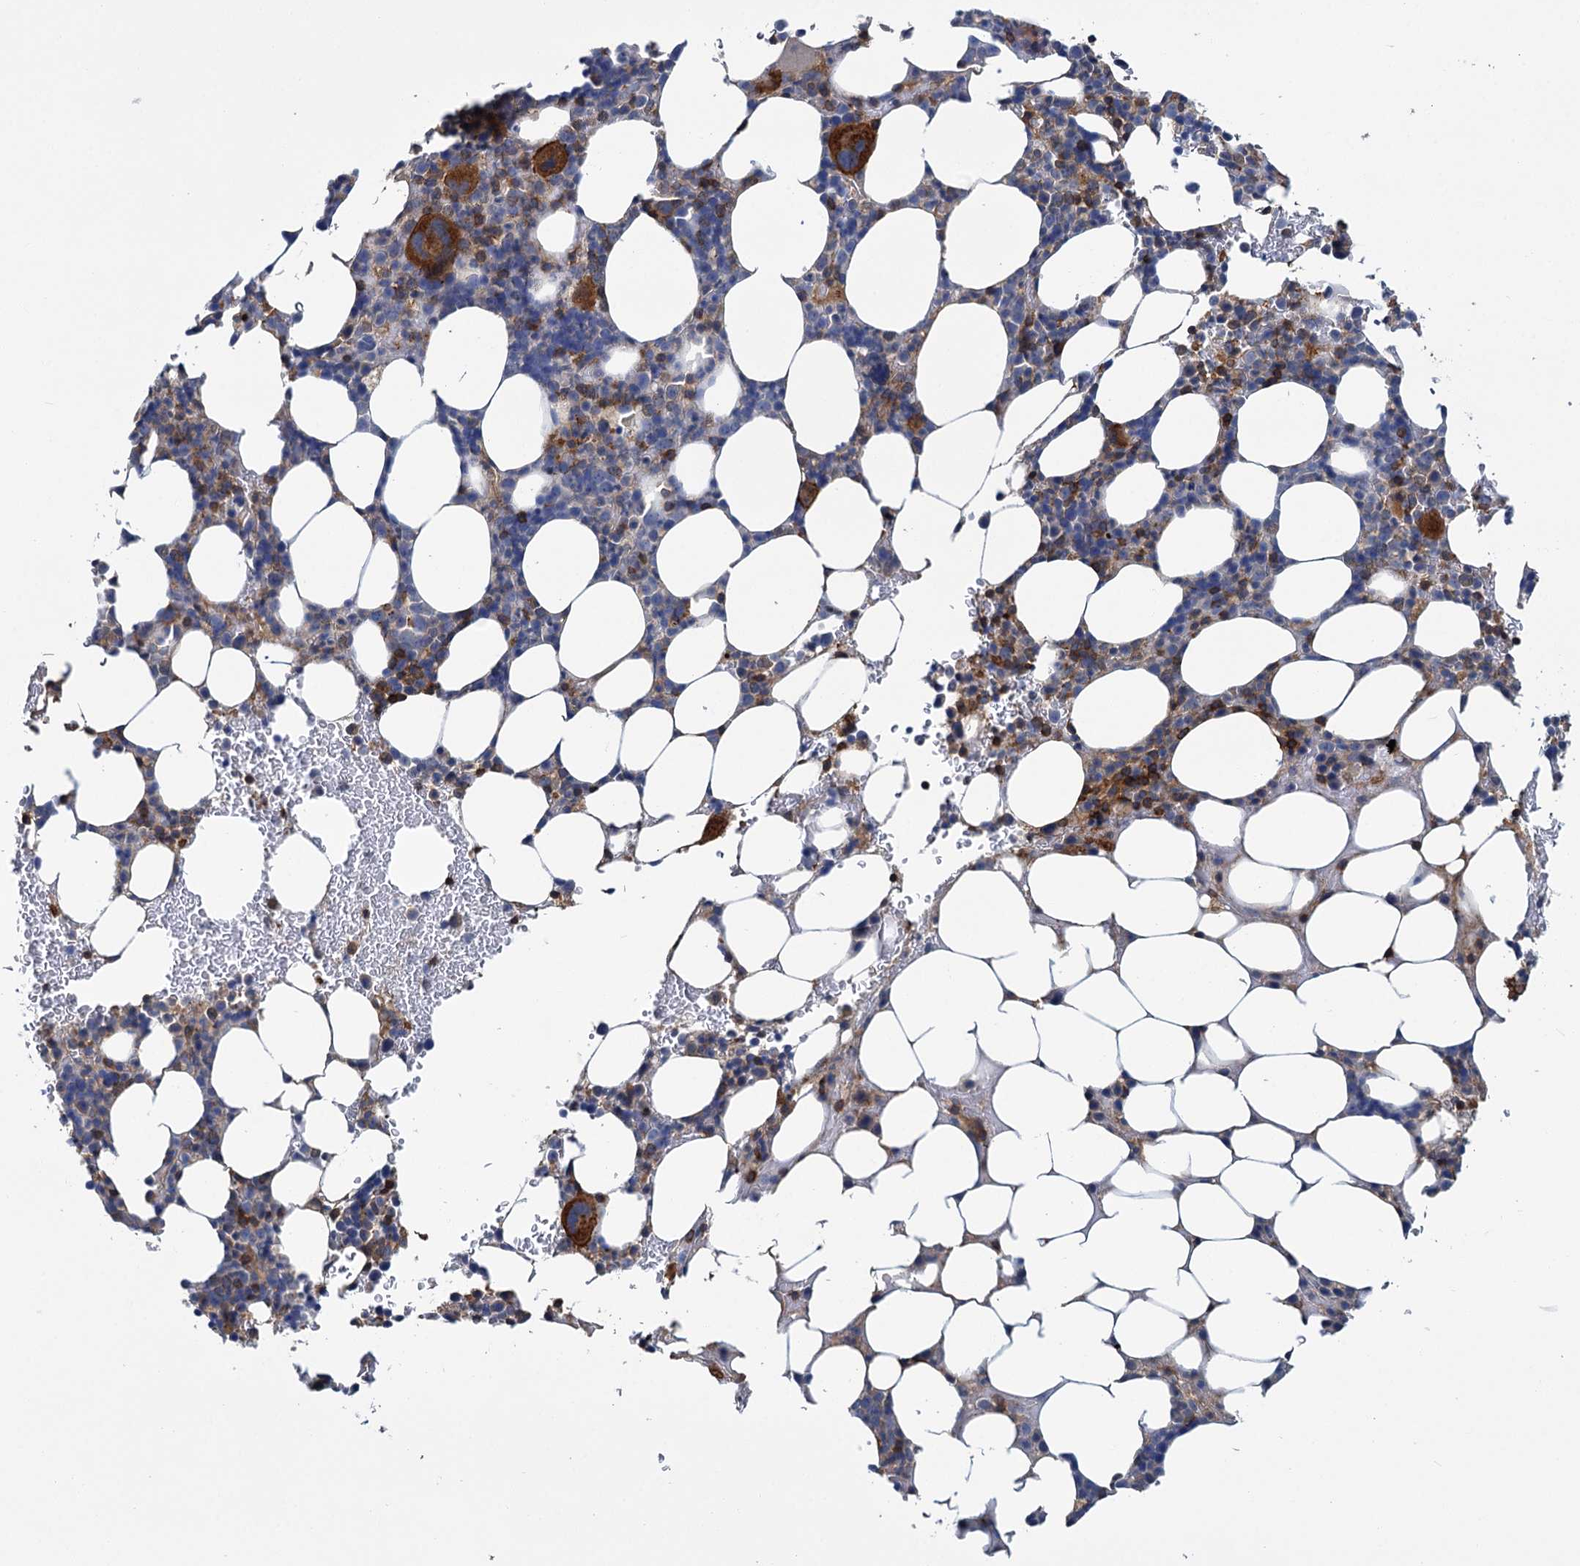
{"staining": {"intensity": "strong", "quantity": "<25%", "location": "cytoplasmic/membranous"}, "tissue": "bone marrow", "cell_type": "Hematopoietic cells", "image_type": "normal", "snomed": [{"axis": "morphology", "description": "Normal tissue, NOS"}, {"axis": "topography", "description": "Bone marrow"}], "caption": "Strong cytoplasmic/membranous protein staining is seen in about <25% of hematopoietic cells in bone marrow. (DAB IHC with brightfield microscopy, high magnification).", "gene": "FGFR2", "patient": {"sex": "male", "age": 78}}